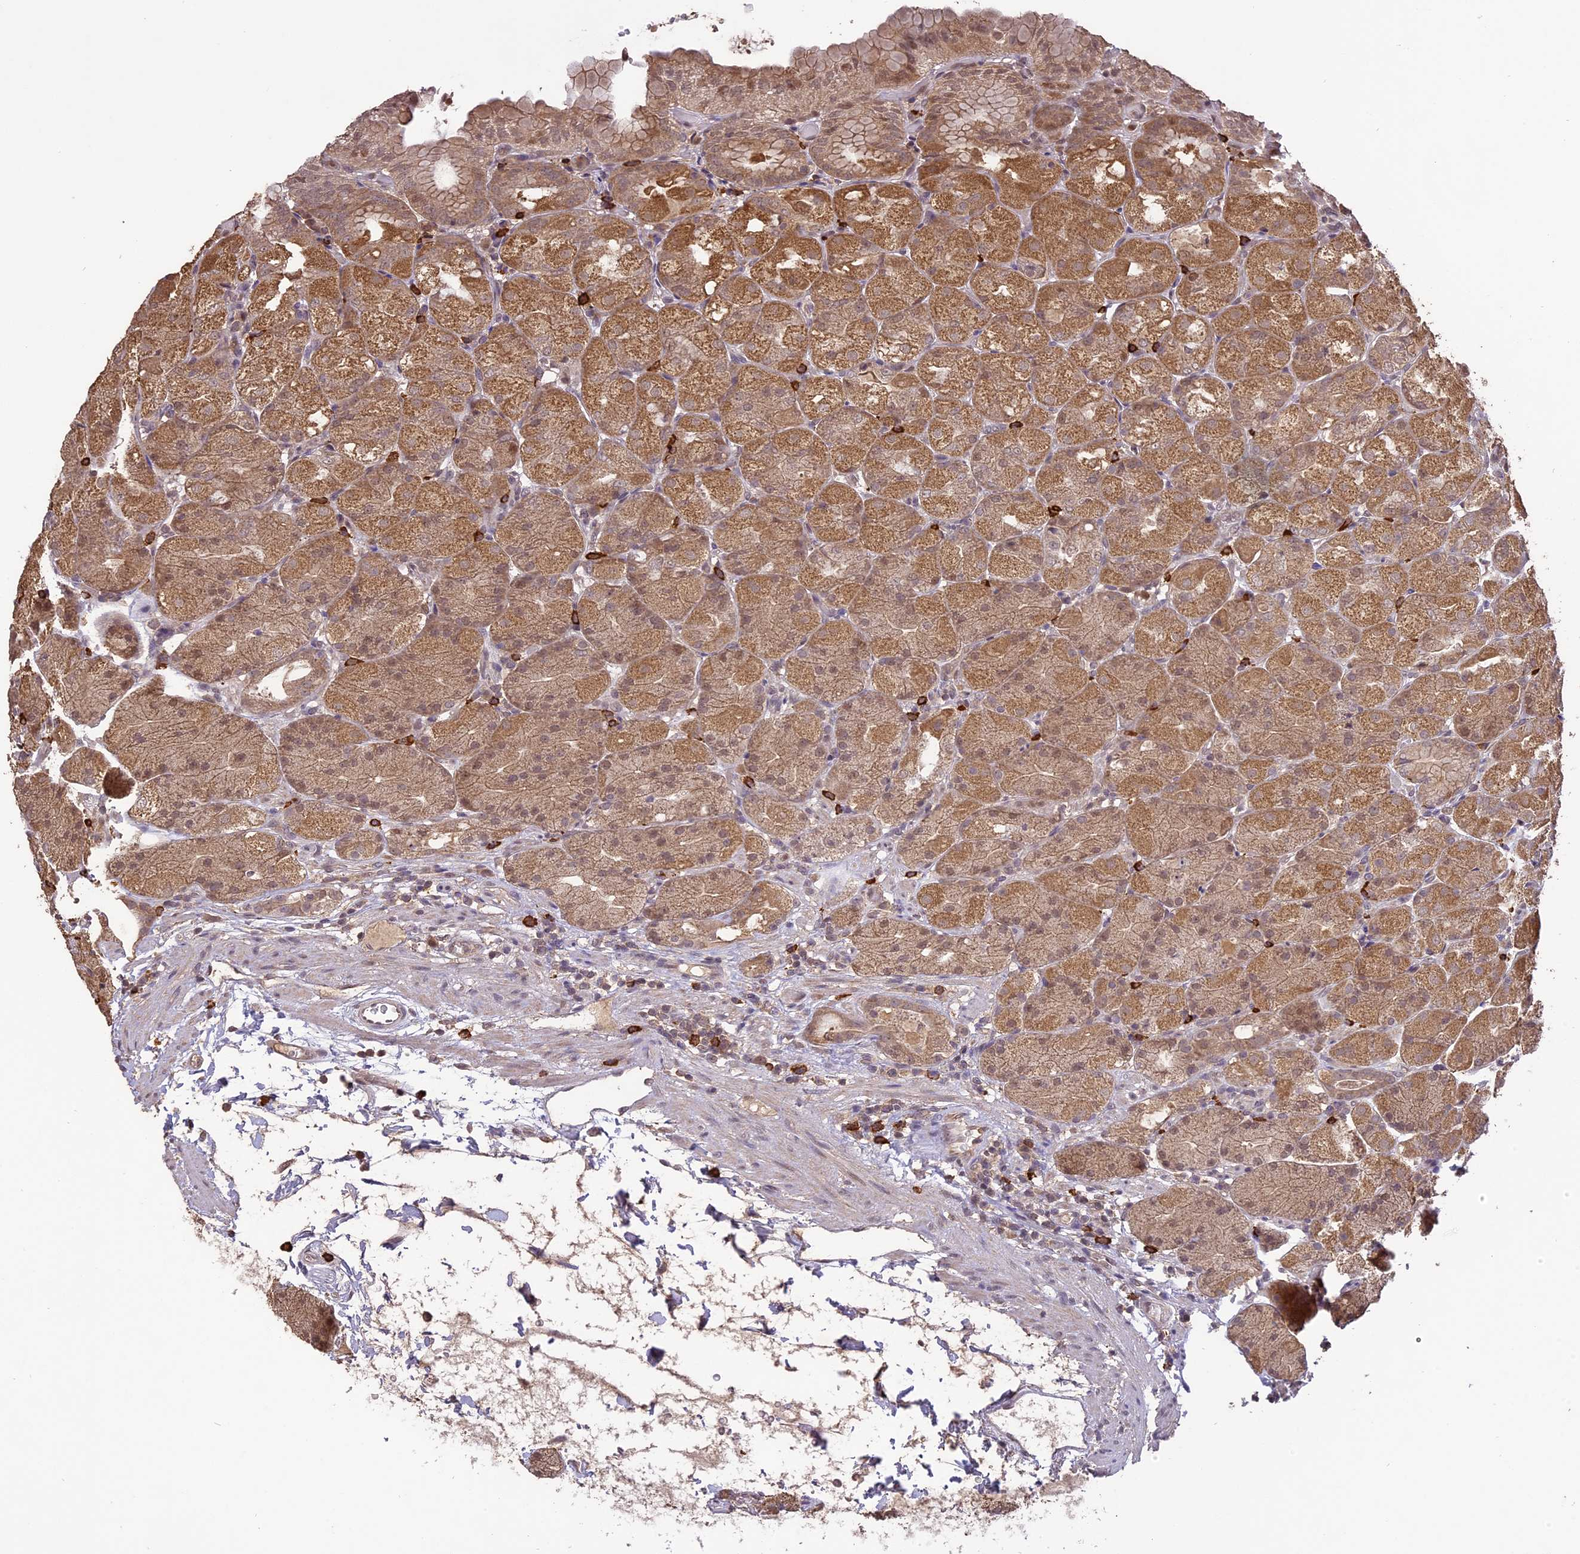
{"staining": {"intensity": "moderate", "quantity": ">75%", "location": "cytoplasmic/membranous,nuclear"}, "tissue": "stomach", "cell_type": "Glandular cells", "image_type": "normal", "snomed": [{"axis": "morphology", "description": "Normal tissue, NOS"}, {"axis": "topography", "description": "Stomach, upper"}, {"axis": "topography", "description": "Stomach, lower"}], "caption": "This photomicrograph reveals unremarkable stomach stained with immunohistochemistry (IHC) to label a protein in brown. The cytoplasmic/membranous,nuclear of glandular cells show moderate positivity for the protein. Nuclei are counter-stained blue.", "gene": "TIGD7", "patient": {"sex": "male", "age": 62}}